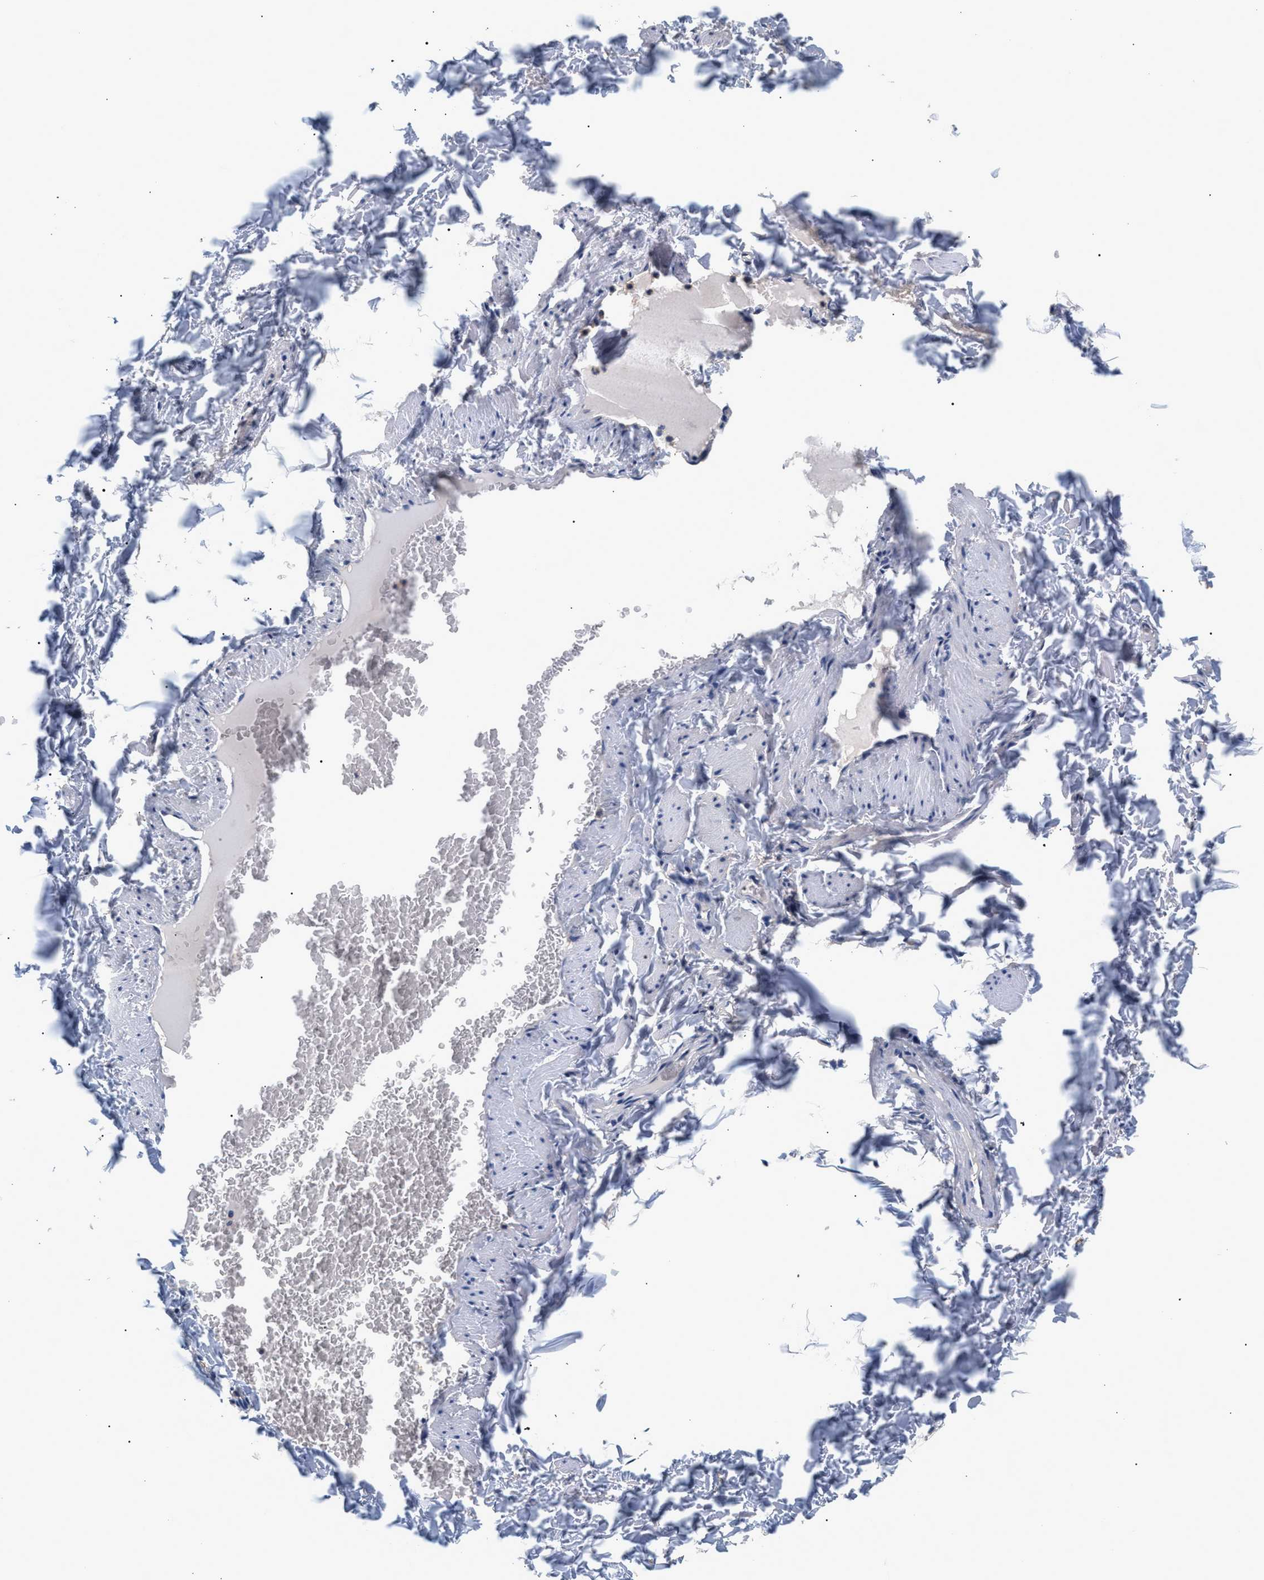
{"staining": {"intensity": "negative", "quantity": "25%-75%", "location": "none"}, "tissue": "adipose tissue", "cell_type": "Adipocytes", "image_type": "normal", "snomed": [{"axis": "morphology", "description": "Normal tissue, NOS"}, {"axis": "topography", "description": "Vascular tissue"}], "caption": "Immunohistochemistry photomicrograph of normal adipose tissue stained for a protein (brown), which displays no positivity in adipocytes. (DAB IHC, high magnification).", "gene": "GNAI3", "patient": {"sex": "male", "age": 41}}